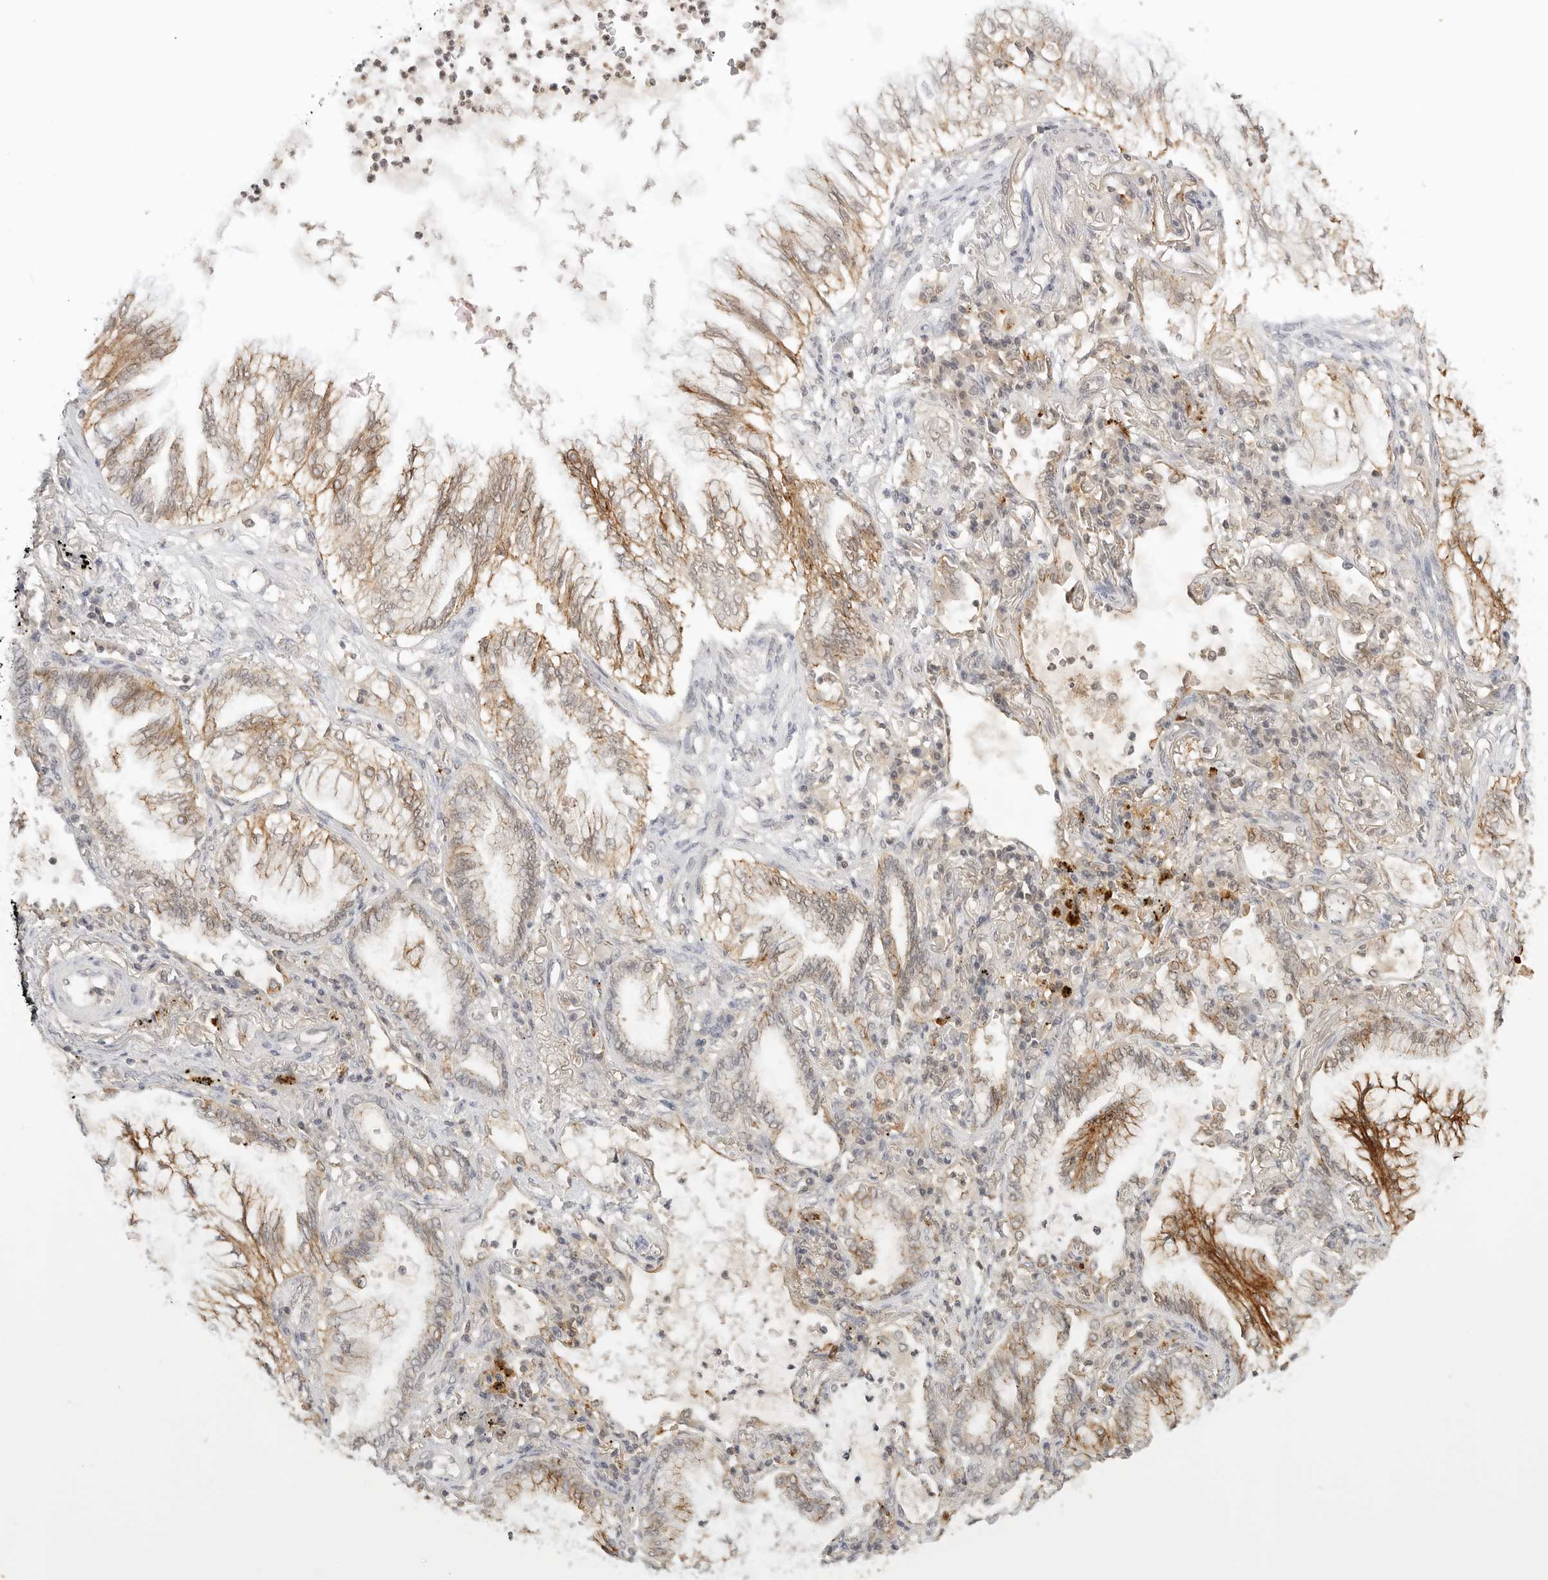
{"staining": {"intensity": "moderate", "quantity": ">75%", "location": "cytoplasmic/membranous"}, "tissue": "lung cancer", "cell_type": "Tumor cells", "image_type": "cancer", "snomed": [{"axis": "morphology", "description": "Adenocarcinoma, NOS"}, {"axis": "topography", "description": "Lung"}], "caption": "The histopathology image reveals immunohistochemical staining of lung adenocarcinoma. There is moderate cytoplasmic/membranous positivity is present in approximately >75% of tumor cells. (IHC, brightfield microscopy, high magnification).", "gene": "EPHA1", "patient": {"sex": "female", "age": 70}}